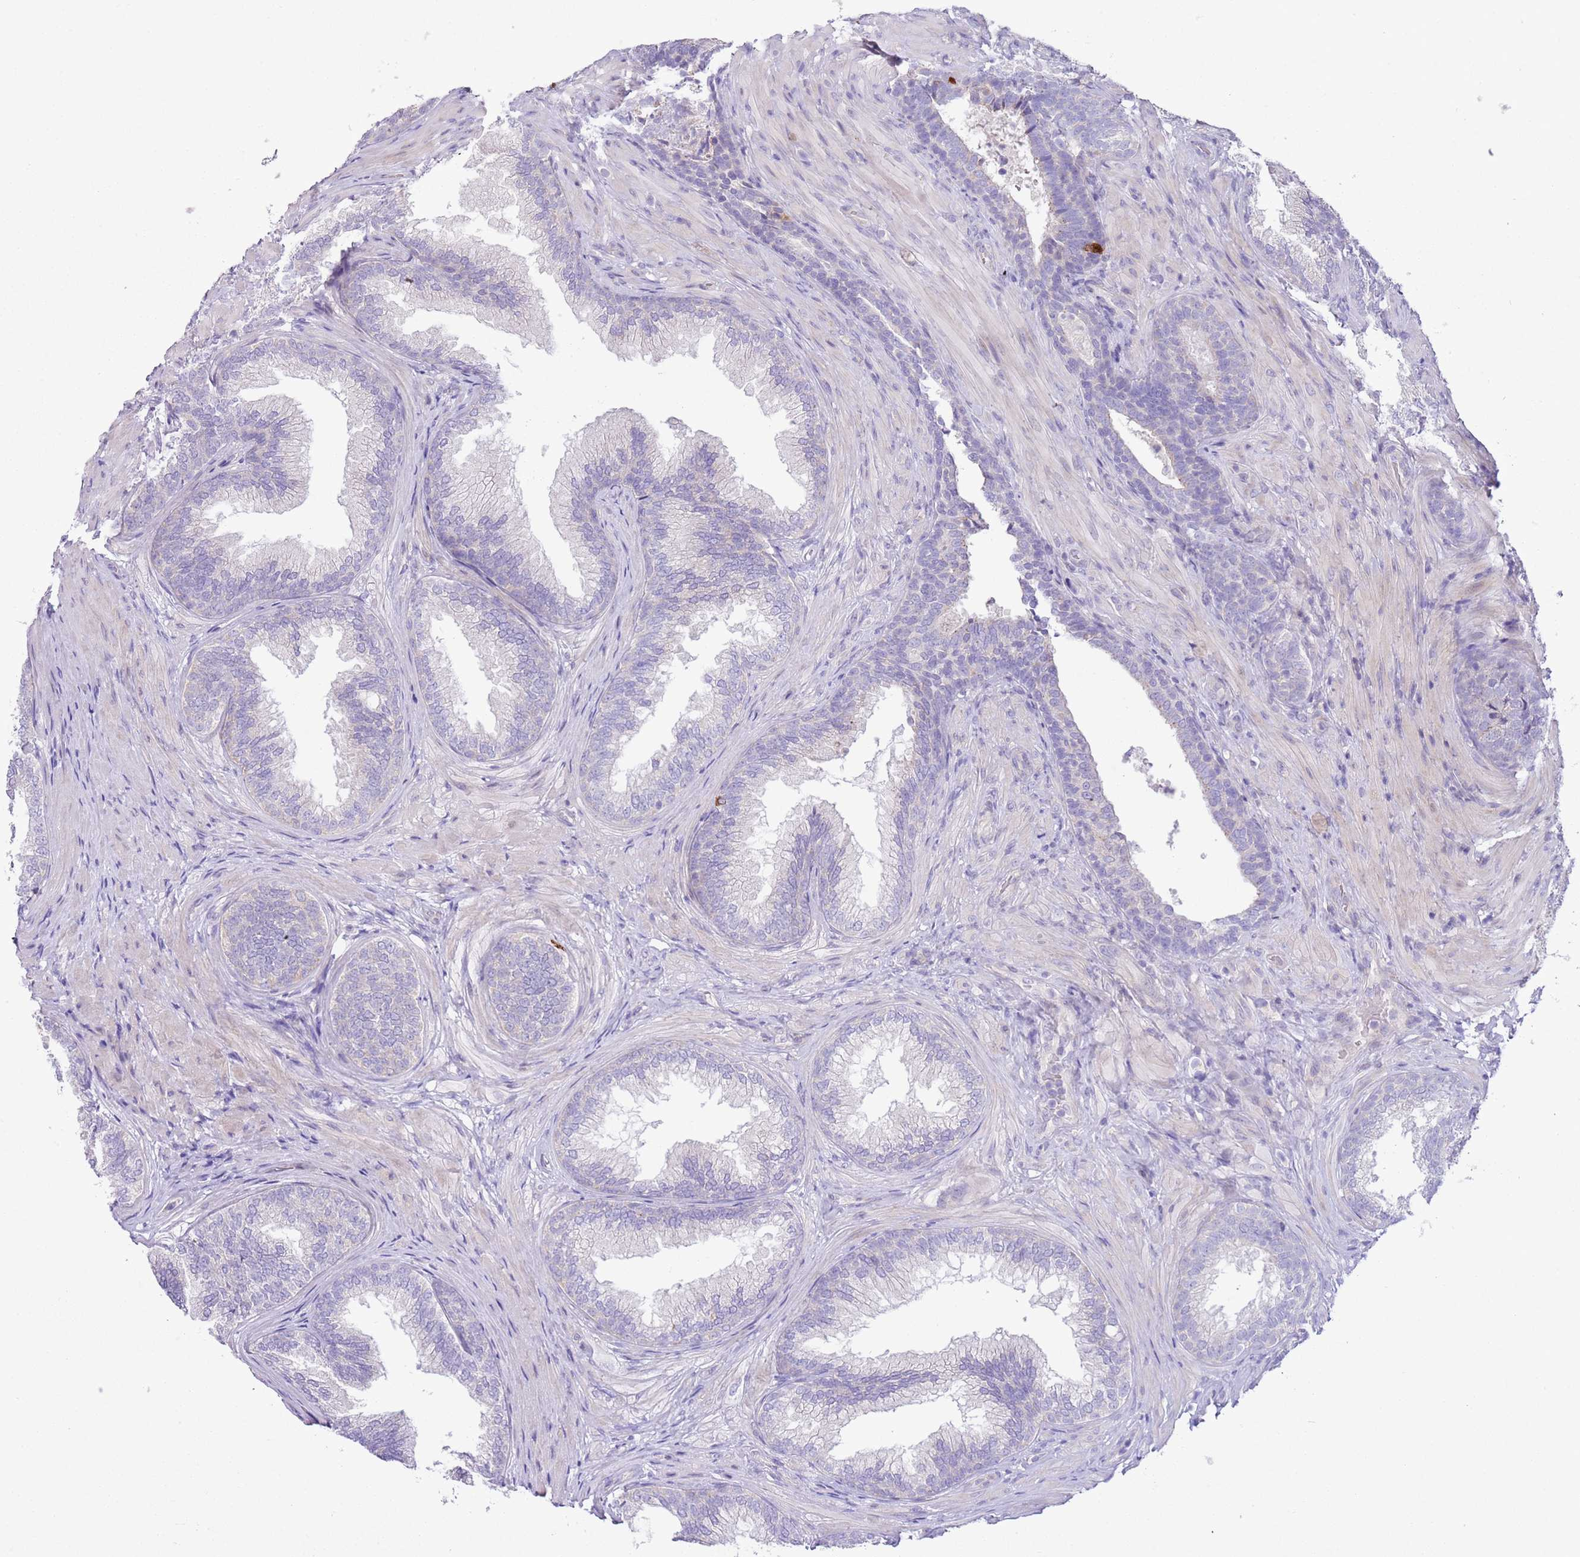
{"staining": {"intensity": "negative", "quantity": "none", "location": "none"}, "tissue": "prostate", "cell_type": "Glandular cells", "image_type": "normal", "snomed": [{"axis": "morphology", "description": "Normal tissue, NOS"}, {"axis": "topography", "description": "Prostate"}], "caption": "Protein analysis of unremarkable prostate exhibits no significant expression in glandular cells.", "gene": "ZNF697", "patient": {"sex": "male", "age": 76}}